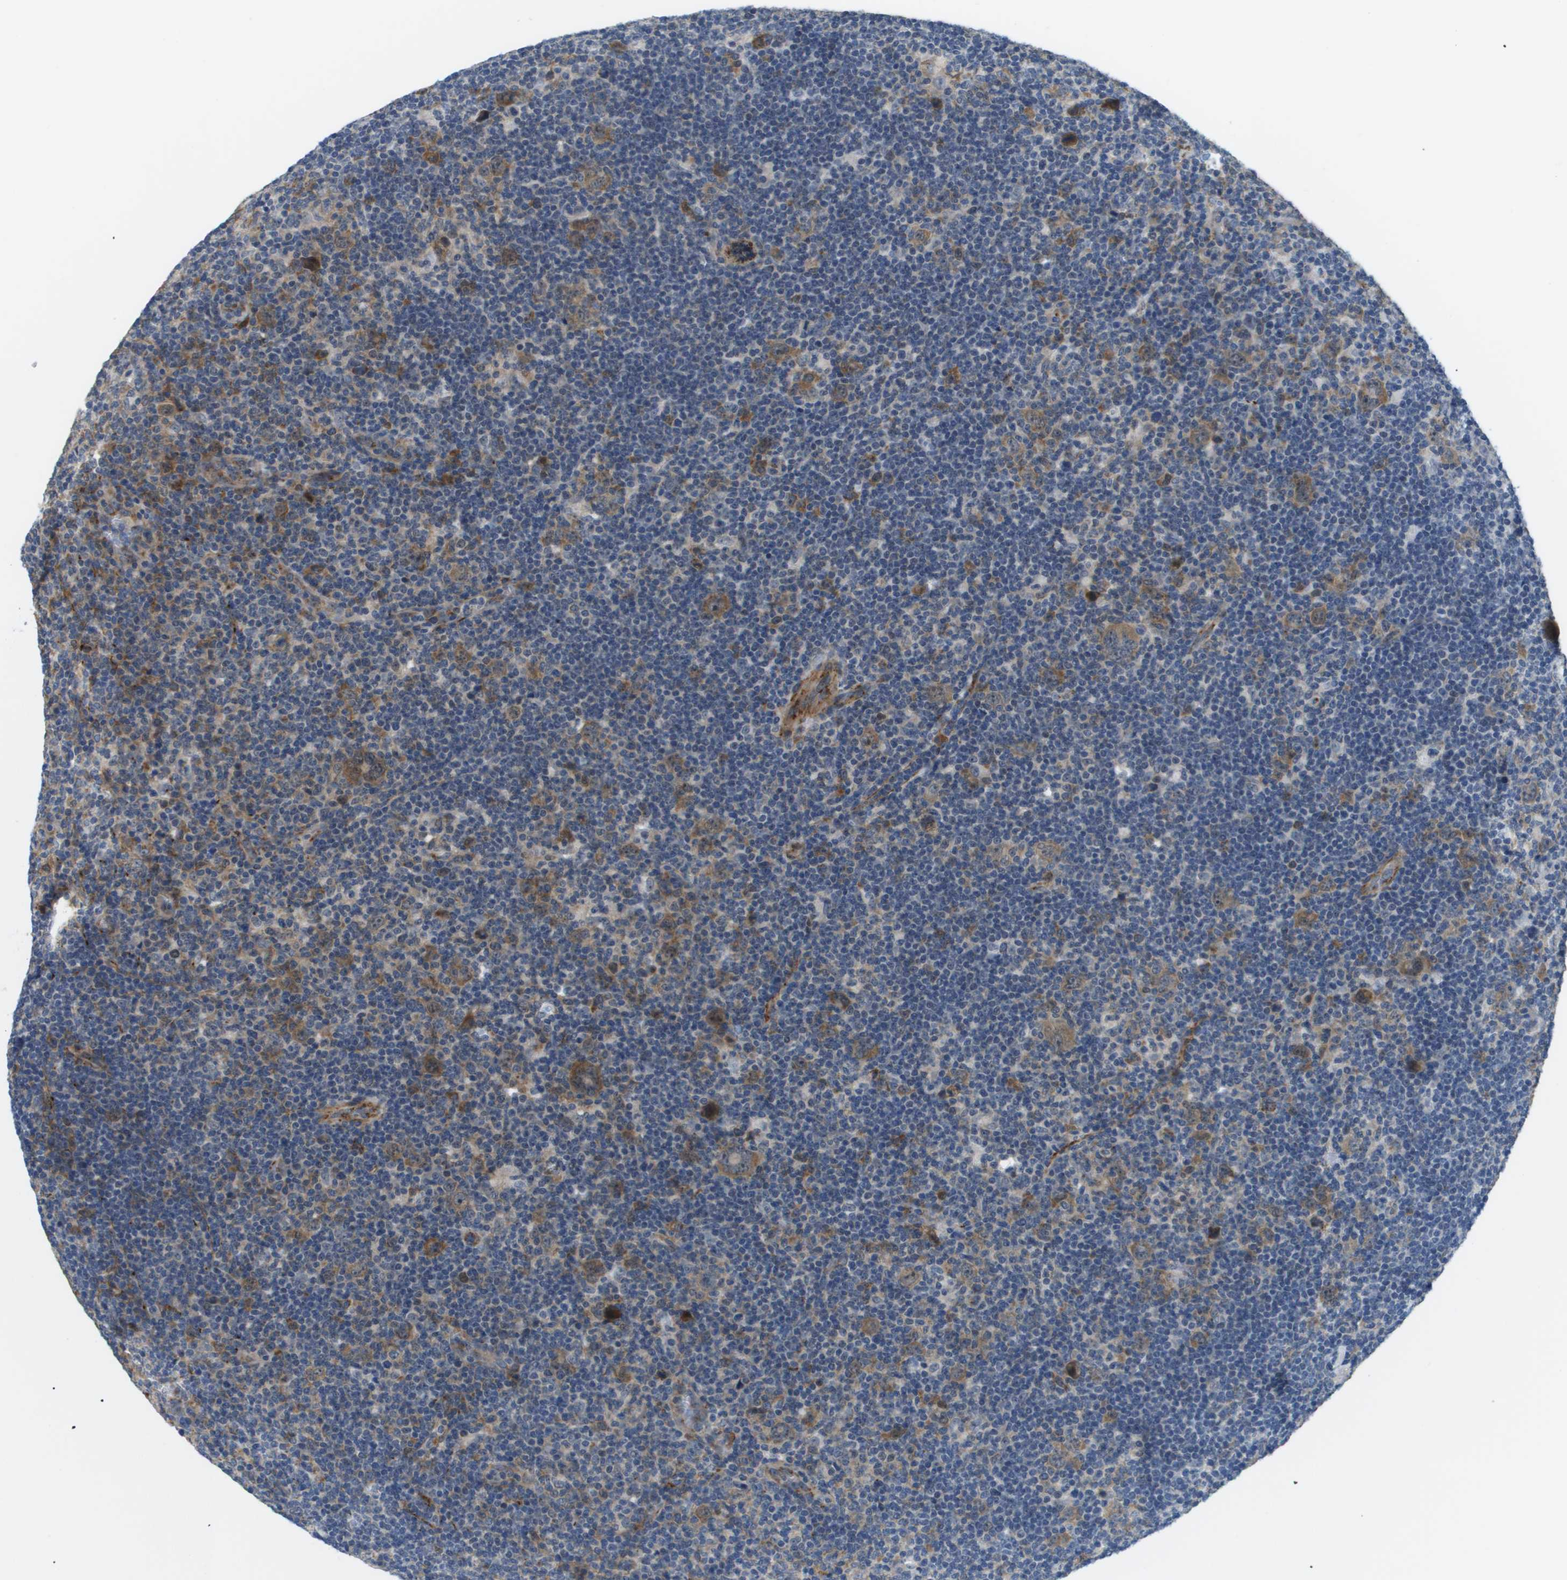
{"staining": {"intensity": "moderate", "quantity": ">75%", "location": "cytoplasmic/membranous"}, "tissue": "lymphoma", "cell_type": "Tumor cells", "image_type": "cancer", "snomed": [{"axis": "morphology", "description": "Hodgkin's disease, NOS"}, {"axis": "topography", "description": "Lymph node"}], "caption": "This photomicrograph shows Hodgkin's disease stained with IHC to label a protein in brown. The cytoplasmic/membranous of tumor cells show moderate positivity for the protein. Nuclei are counter-stained blue.", "gene": "OTUD5", "patient": {"sex": "female", "age": 57}}